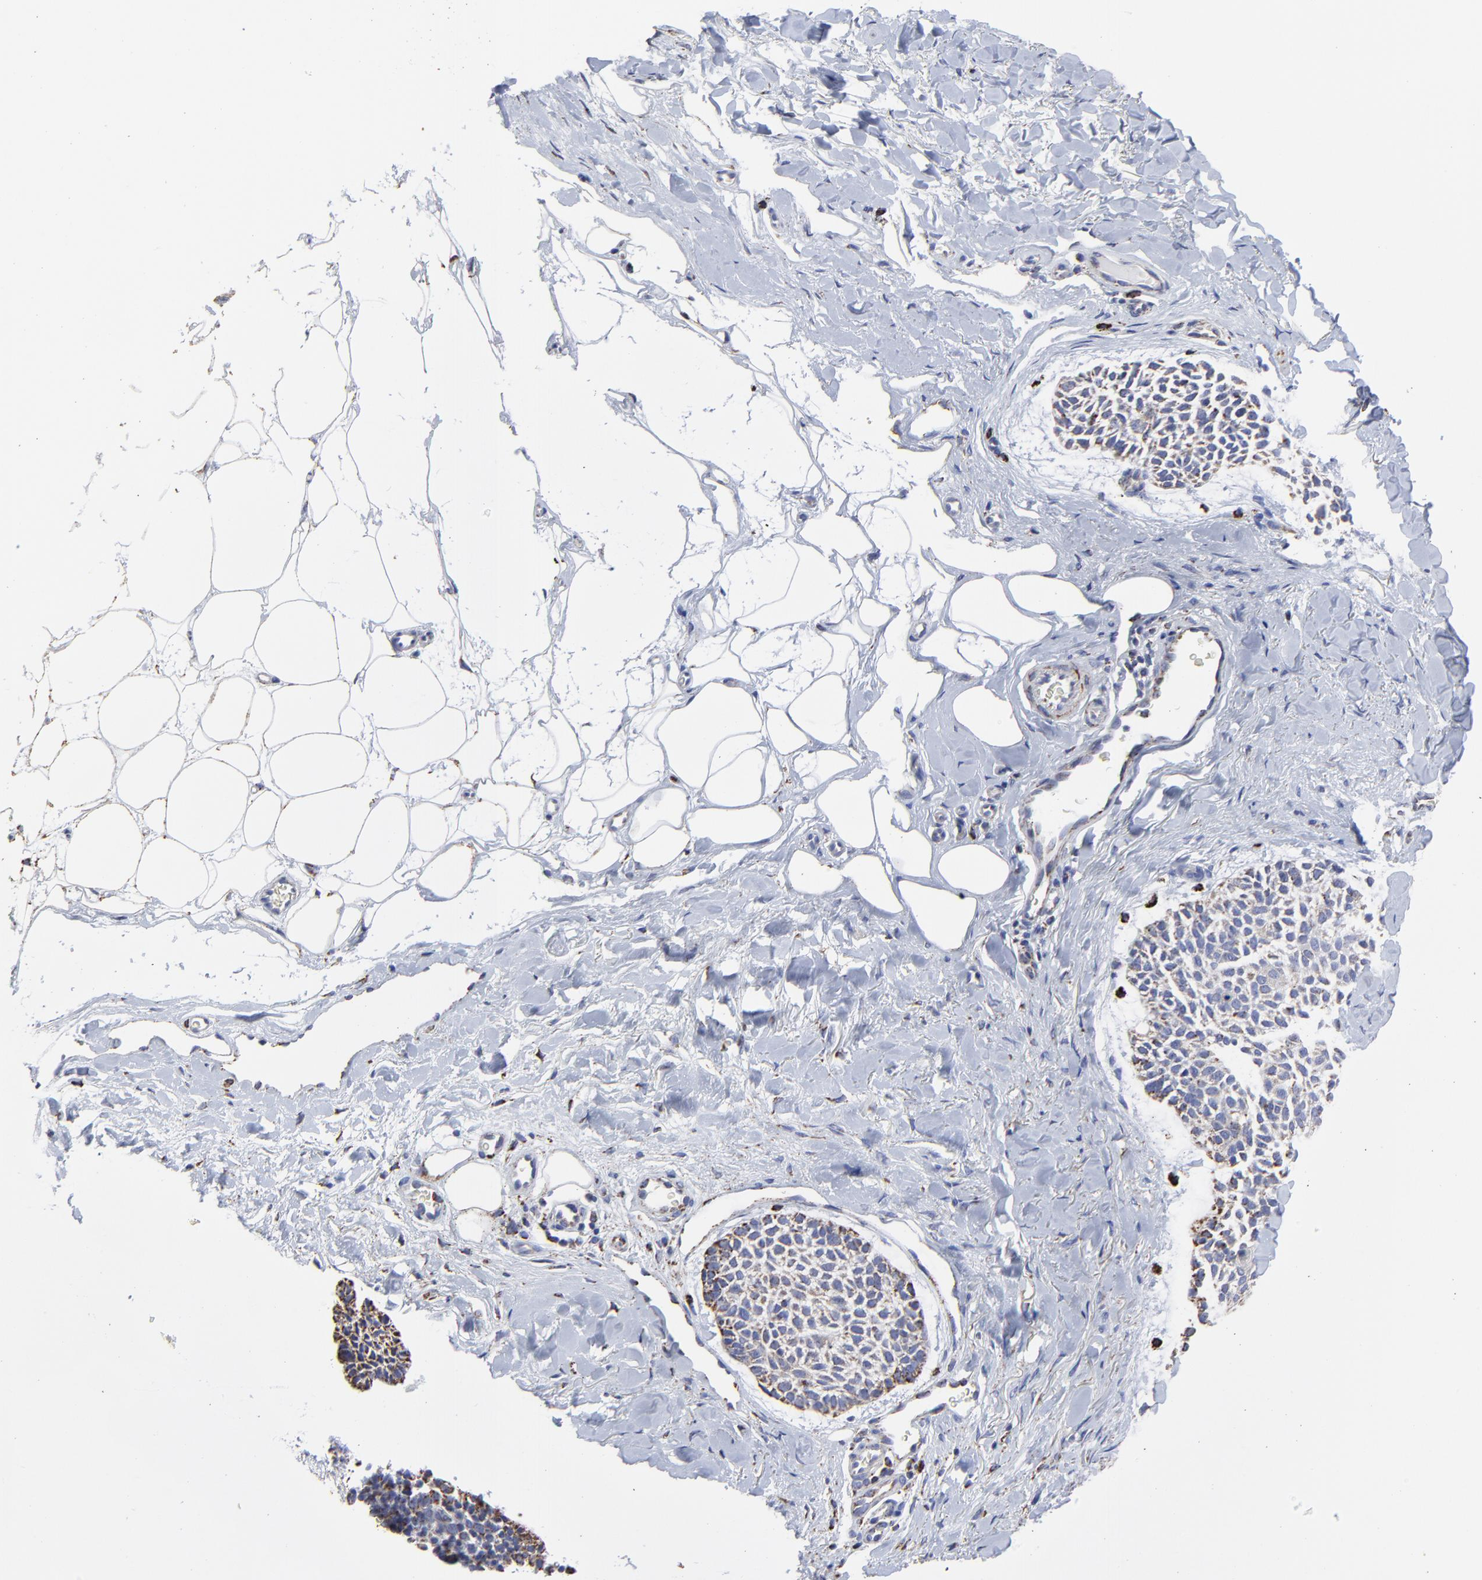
{"staining": {"intensity": "moderate", "quantity": "<25%", "location": "cytoplasmic/membranous"}, "tissue": "skin cancer", "cell_type": "Tumor cells", "image_type": "cancer", "snomed": [{"axis": "morphology", "description": "Normal tissue, NOS"}, {"axis": "morphology", "description": "Basal cell carcinoma"}, {"axis": "topography", "description": "Skin"}], "caption": "The immunohistochemical stain labels moderate cytoplasmic/membranous staining in tumor cells of skin basal cell carcinoma tissue.", "gene": "PINK1", "patient": {"sex": "female", "age": 70}}